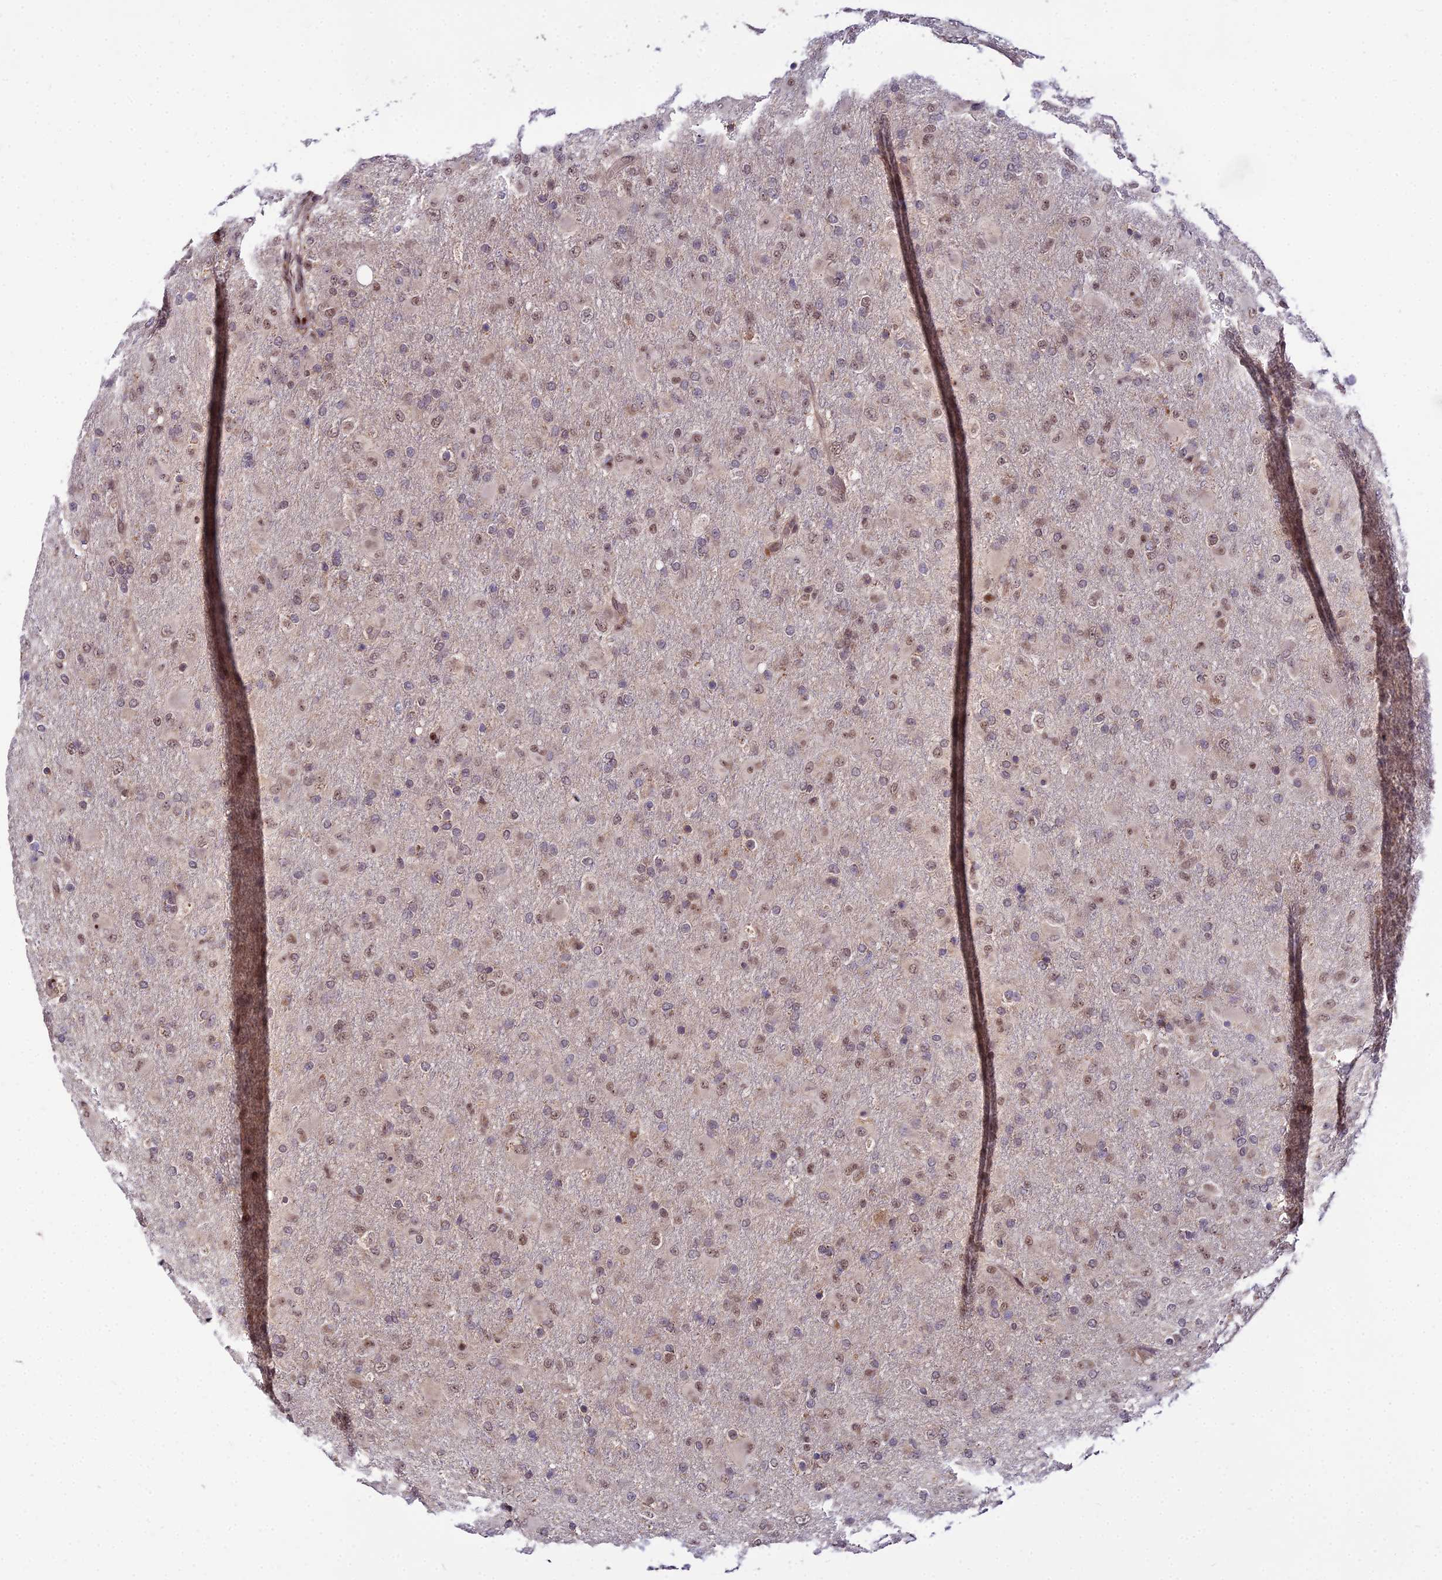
{"staining": {"intensity": "weak", "quantity": "25%-75%", "location": "nuclear"}, "tissue": "glioma", "cell_type": "Tumor cells", "image_type": "cancer", "snomed": [{"axis": "morphology", "description": "Glioma, malignant, Low grade"}, {"axis": "topography", "description": "Brain"}], "caption": "Immunohistochemistry histopathology image of human malignant glioma (low-grade) stained for a protein (brown), which reveals low levels of weak nuclear positivity in about 25%-75% of tumor cells.", "gene": "CIB3", "patient": {"sex": "male", "age": 65}}